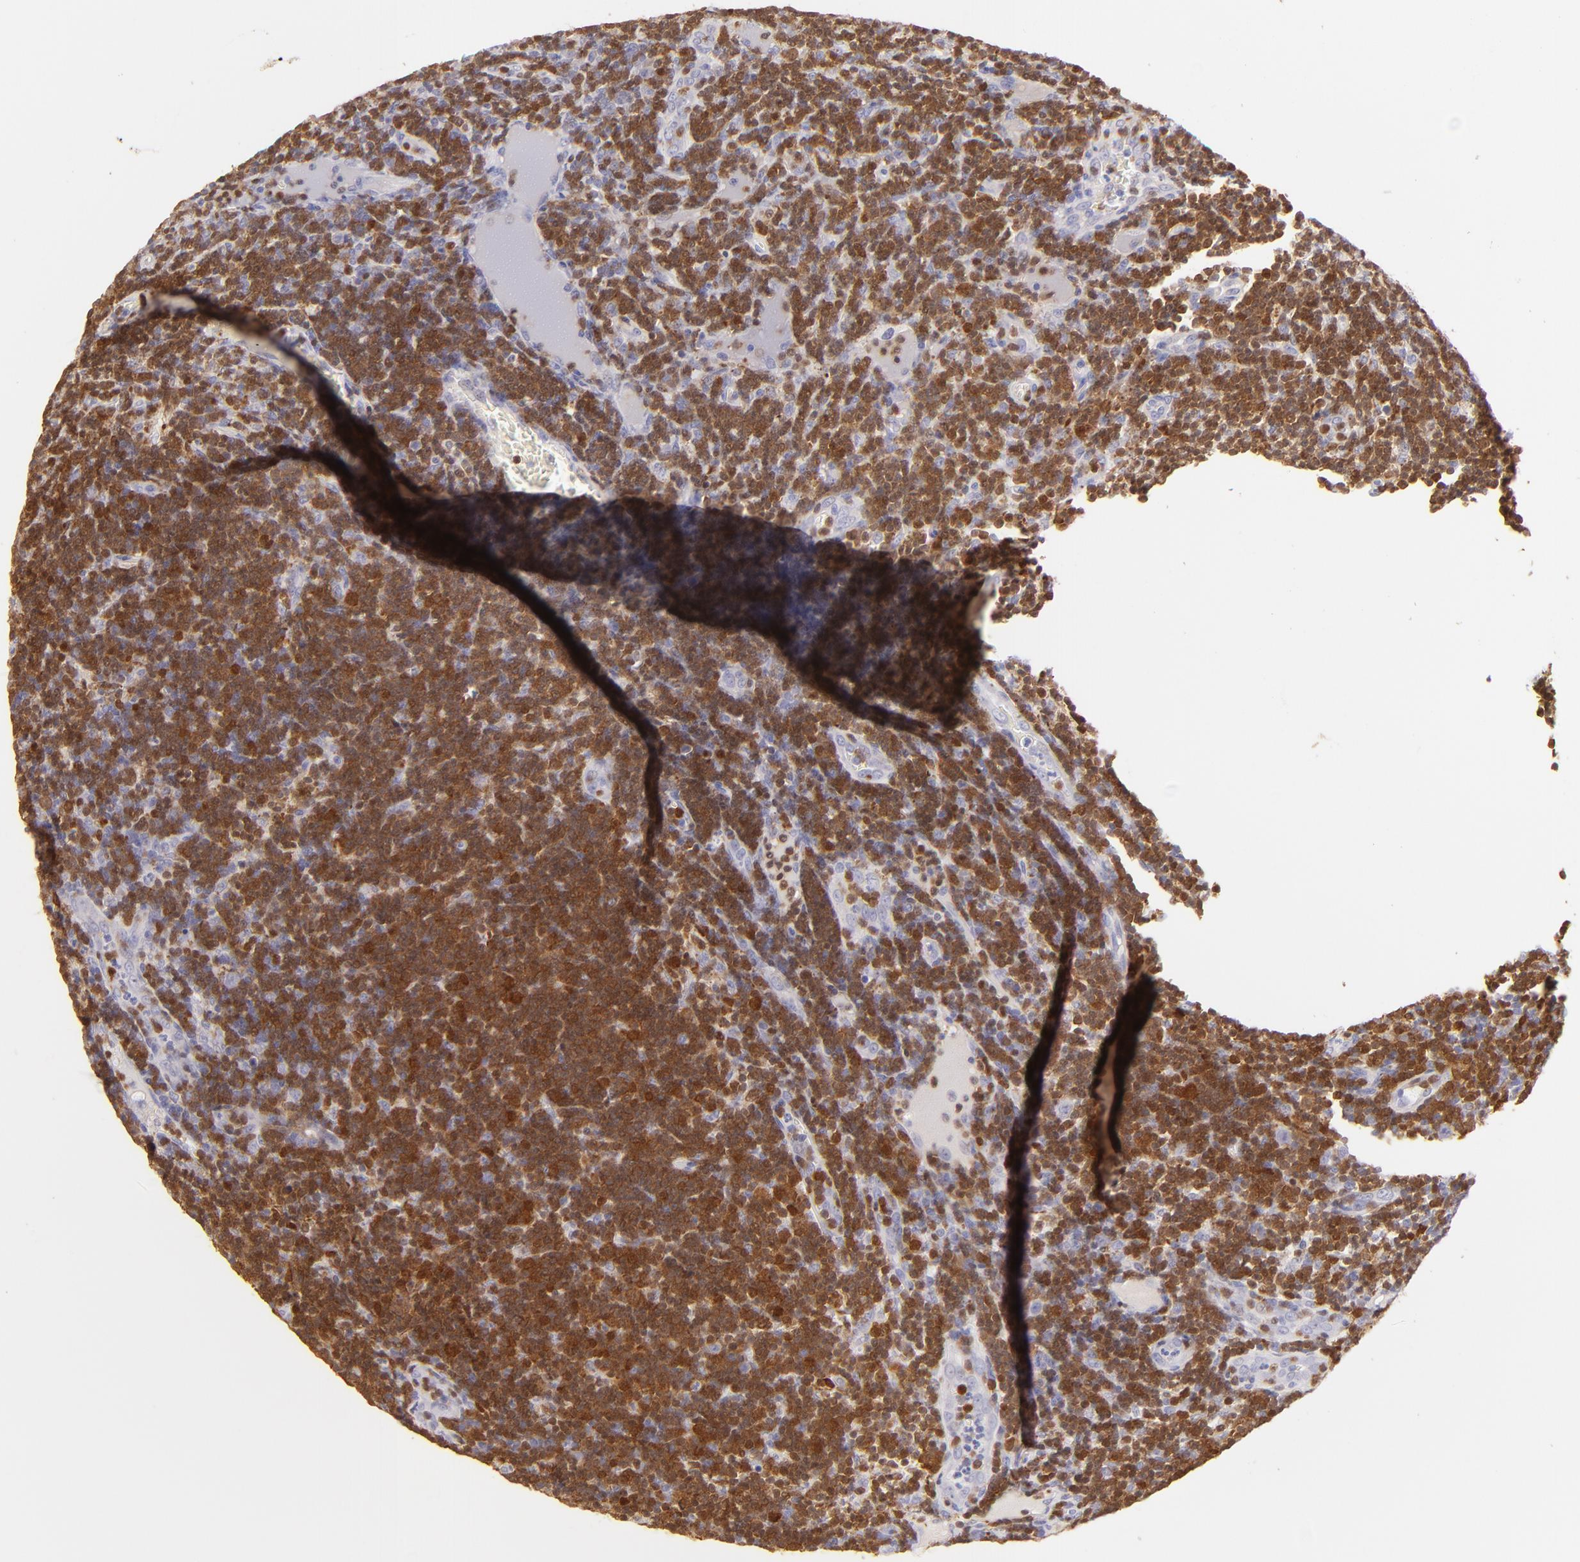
{"staining": {"intensity": "negative", "quantity": "none", "location": "none"}, "tissue": "lymph node", "cell_type": "Germinal center cells", "image_type": "normal", "snomed": [{"axis": "morphology", "description": "Normal tissue, NOS"}, {"axis": "morphology", "description": "Inflammation, NOS"}, {"axis": "topography", "description": "Lymph node"}, {"axis": "topography", "description": "Salivary gland"}], "caption": "High magnification brightfield microscopy of benign lymph node stained with DAB (3,3'-diaminobenzidine) (brown) and counterstained with hematoxylin (blue): germinal center cells show no significant expression. (DAB immunohistochemistry (IHC) with hematoxylin counter stain).", "gene": "ZAP70", "patient": {"sex": "male", "age": 3}}